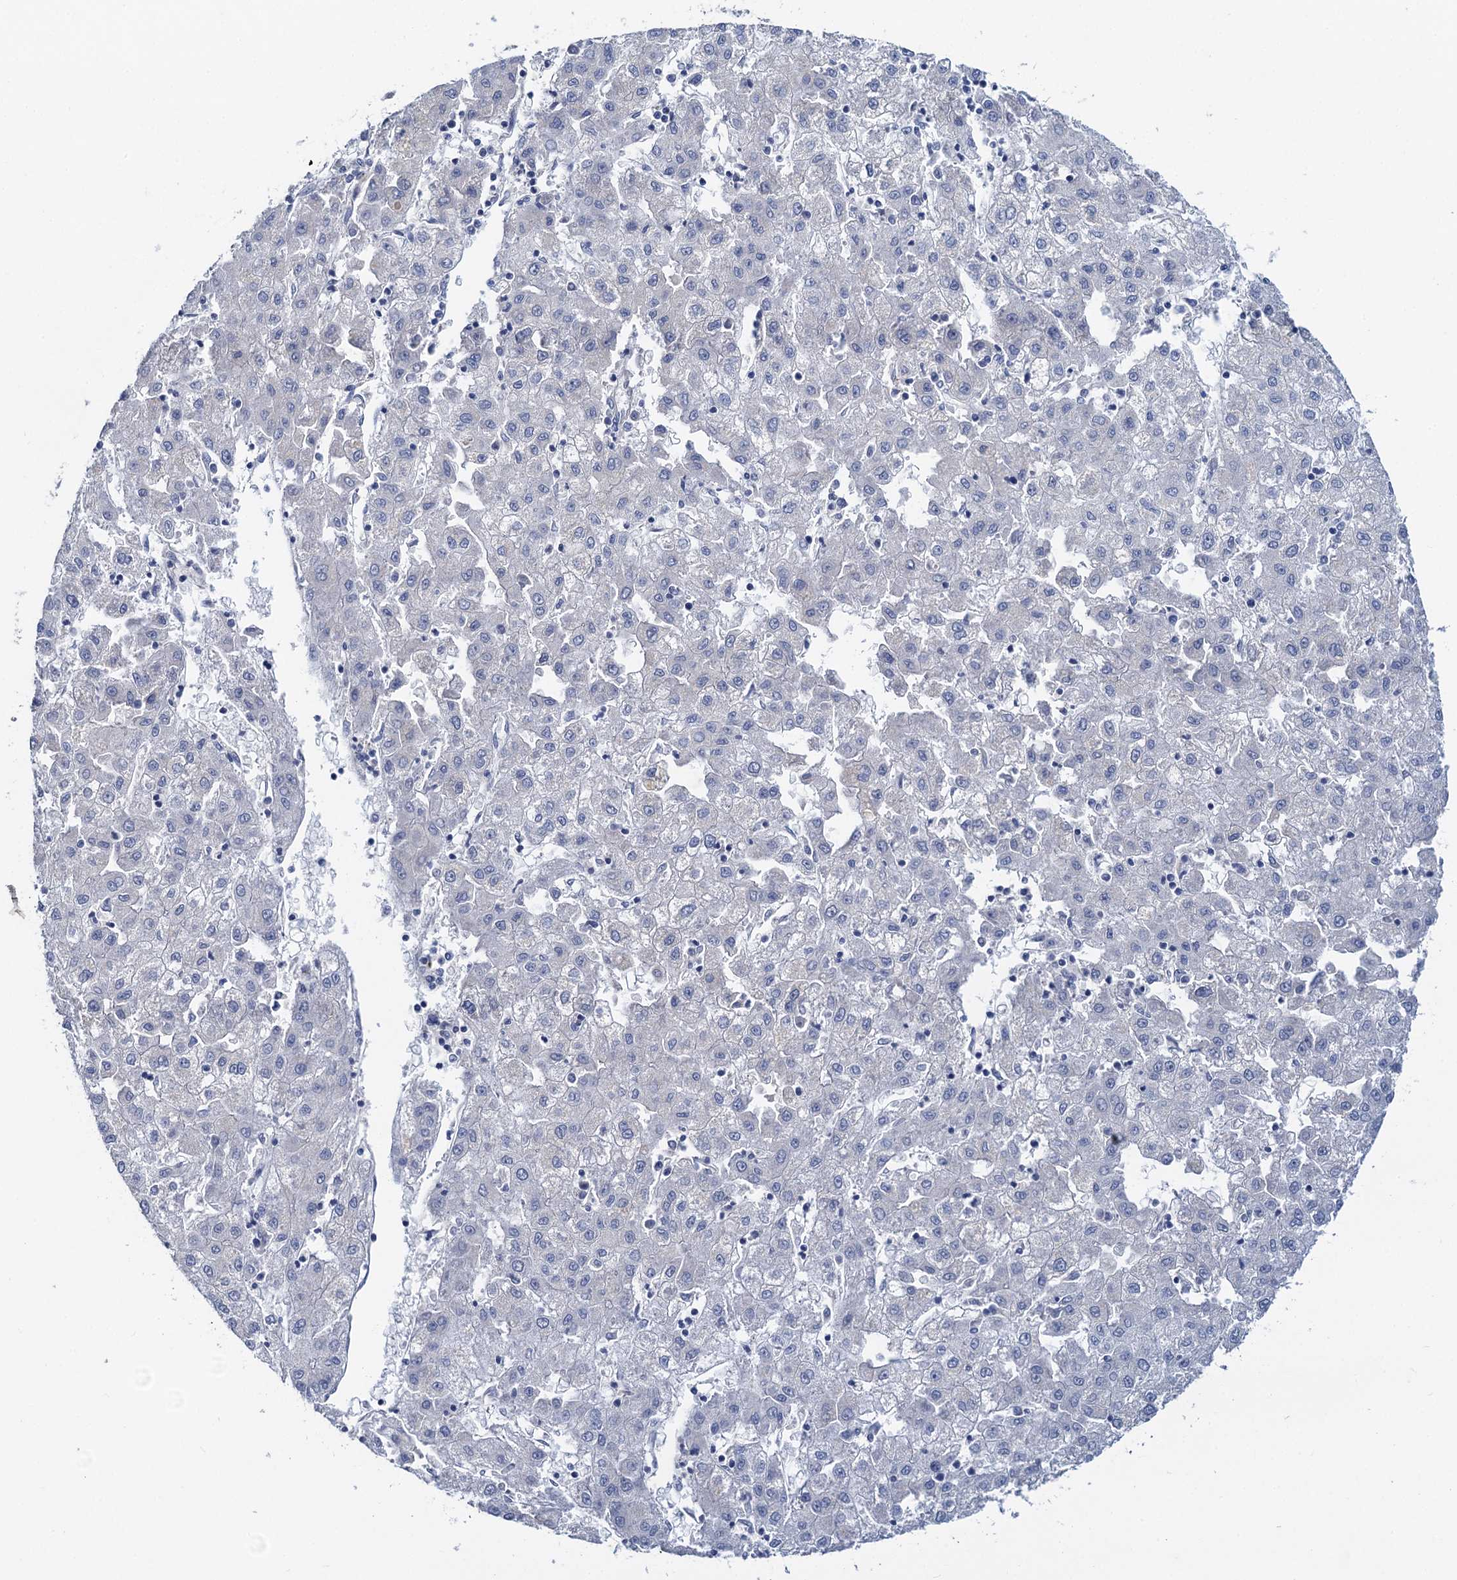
{"staining": {"intensity": "negative", "quantity": "none", "location": "none"}, "tissue": "liver cancer", "cell_type": "Tumor cells", "image_type": "cancer", "snomed": [{"axis": "morphology", "description": "Carcinoma, Hepatocellular, NOS"}, {"axis": "topography", "description": "Liver"}], "caption": "The photomicrograph exhibits no staining of tumor cells in liver cancer.", "gene": "PLLP", "patient": {"sex": "male", "age": 72}}